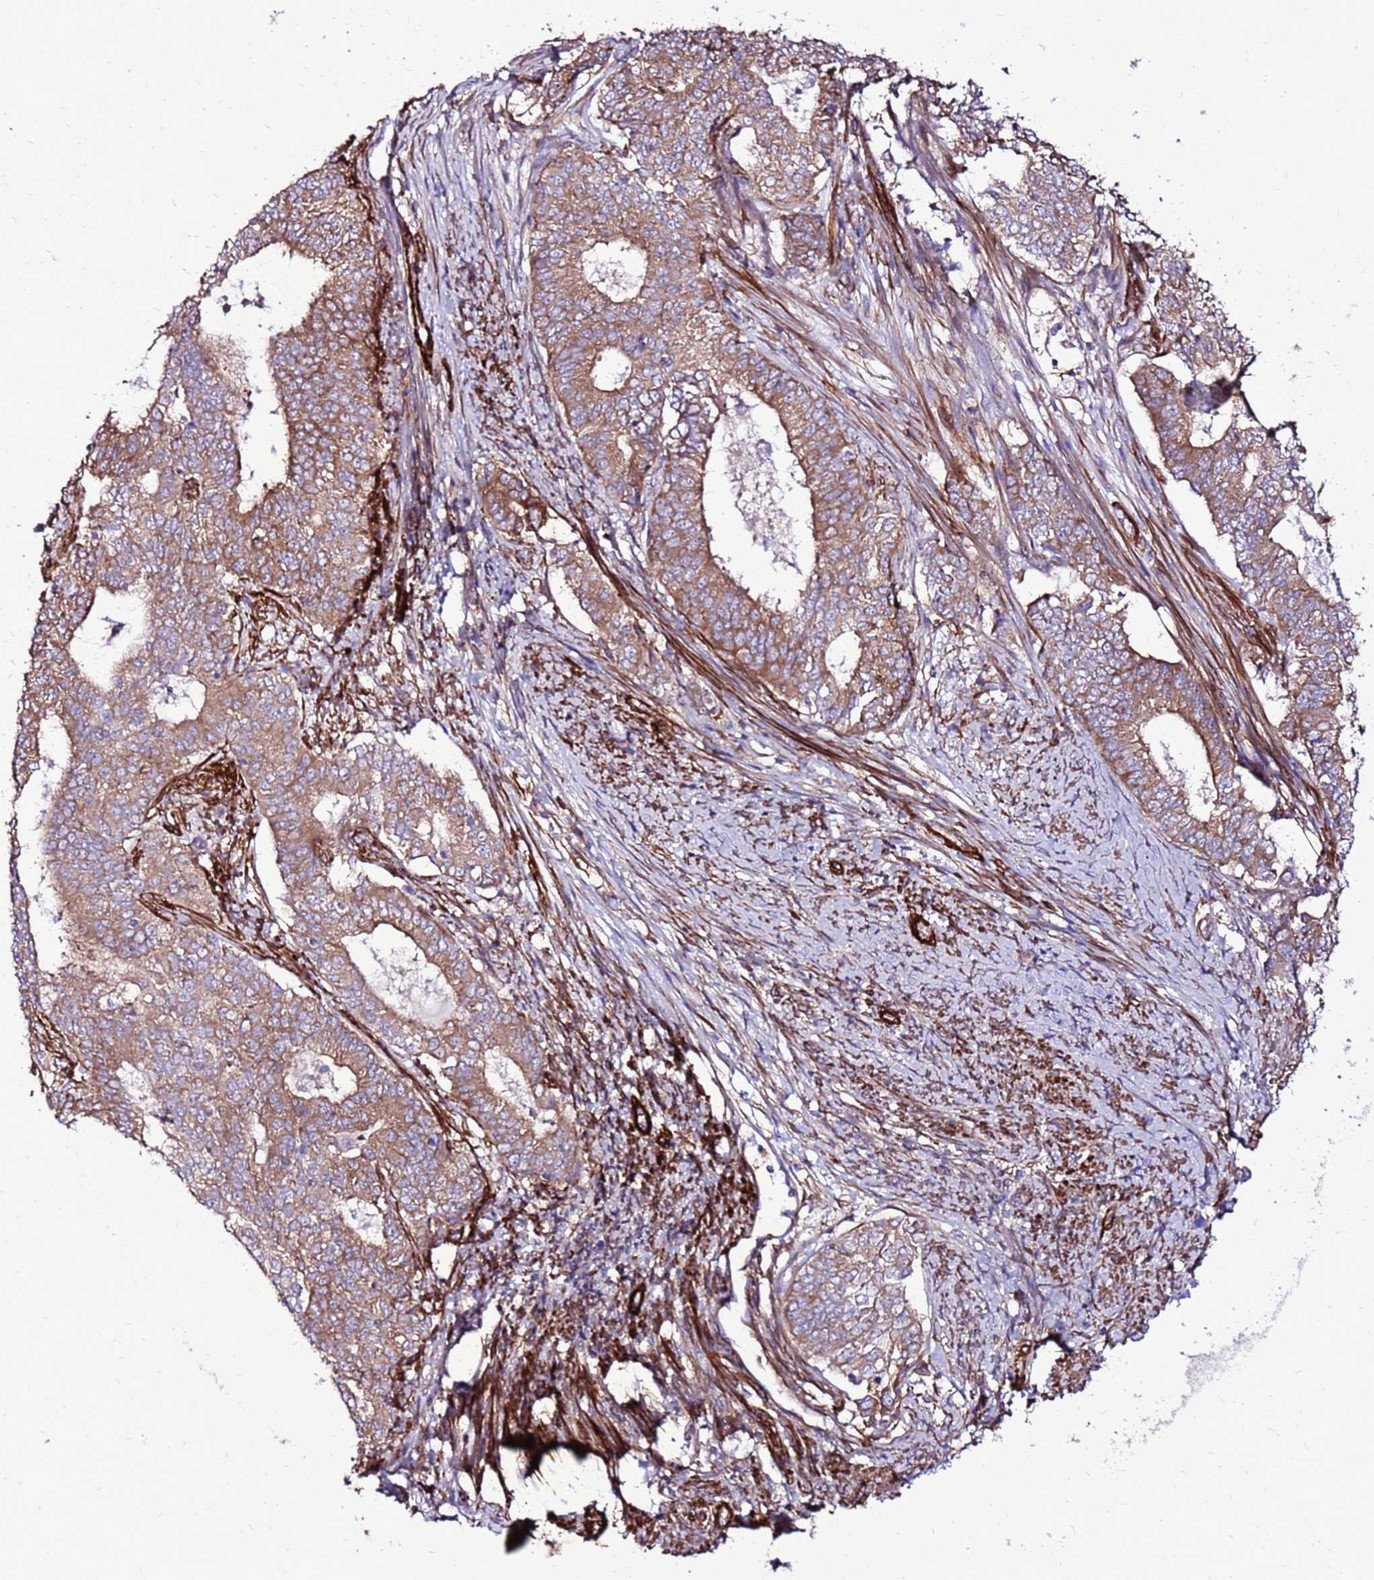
{"staining": {"intensity": "moderate", "quantity": ">75%", "location": "cytoplasmic/membranous"}, "tissue": "endometrial cancer", "cell_type": "Tumor cells", "image_type": "cancer", "snomed": [{"axis": "morphology", "description": "Adenocarcinoma, NOS"}, {"axis": "topography", "description": "Endometrium"}], "caption": "Tumor cells show medium levels of moderate cytoplasmic/membranous expression in approximately >75% of cells in endometrial cancer (adenocarcinoma).", "gene": "EI24", "patient": {"sex": "female", "age": 62}}